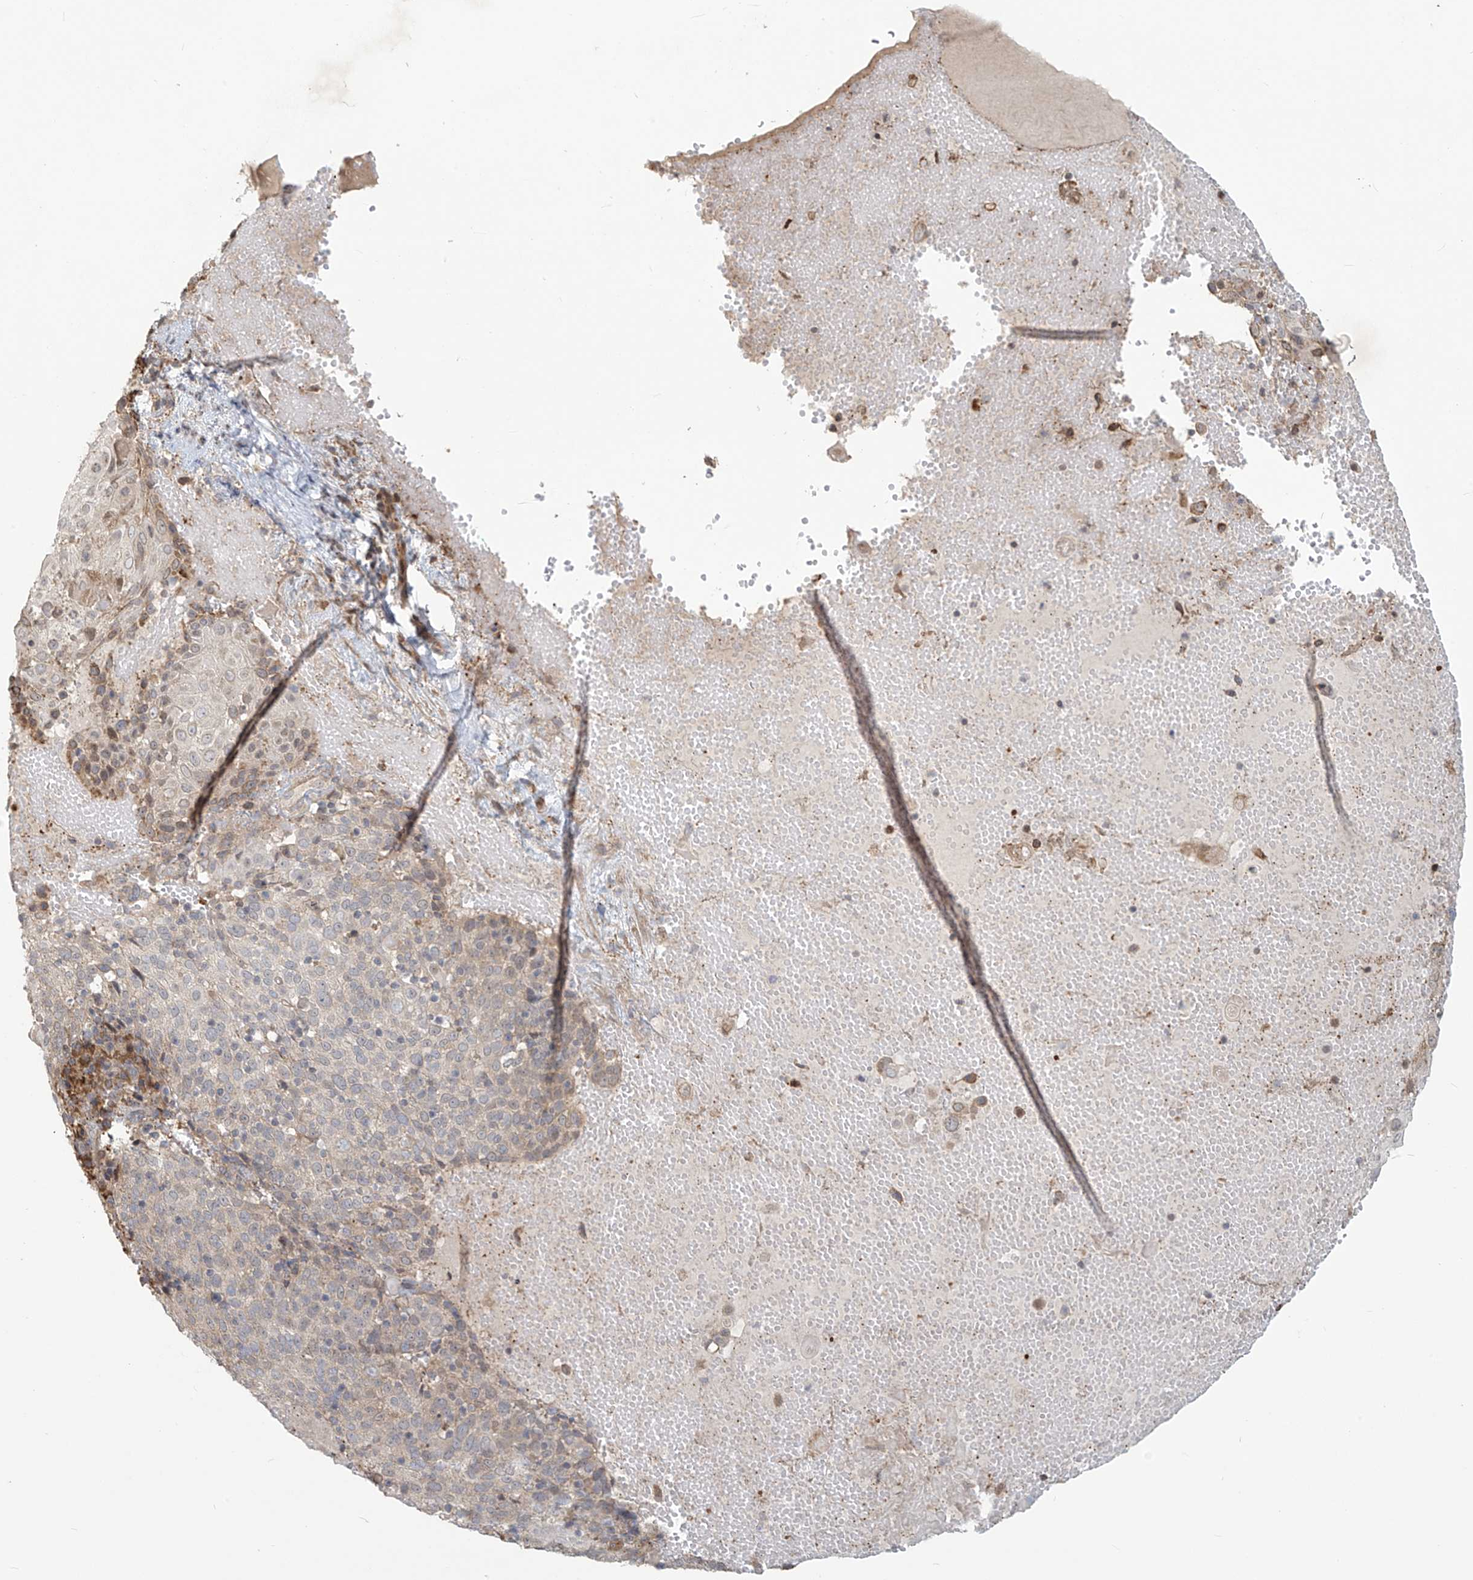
{"staining": {"intensity": "weak", "quantity": "25%-75%", "location": "cytoplasmic/membranous"}, "tissue": "cervical cancer", "cell_type": "Tumor cells", "image_type": "cancer", "snomed": [{"axis": "morphology", "description": "Squamous cell carcinoma, NOS"}, {"axis": "topography", "description": "Cervix"}], "caption": "This is a photomicrograph of immunohistochemistry staining of squamous cell carcinoma (cervical), which shows weak positivity in the cytoplasmic/membranous of tumor cells.", "gene": "PLEKHM3", "patient": {"sex": "female", "age": 74}}